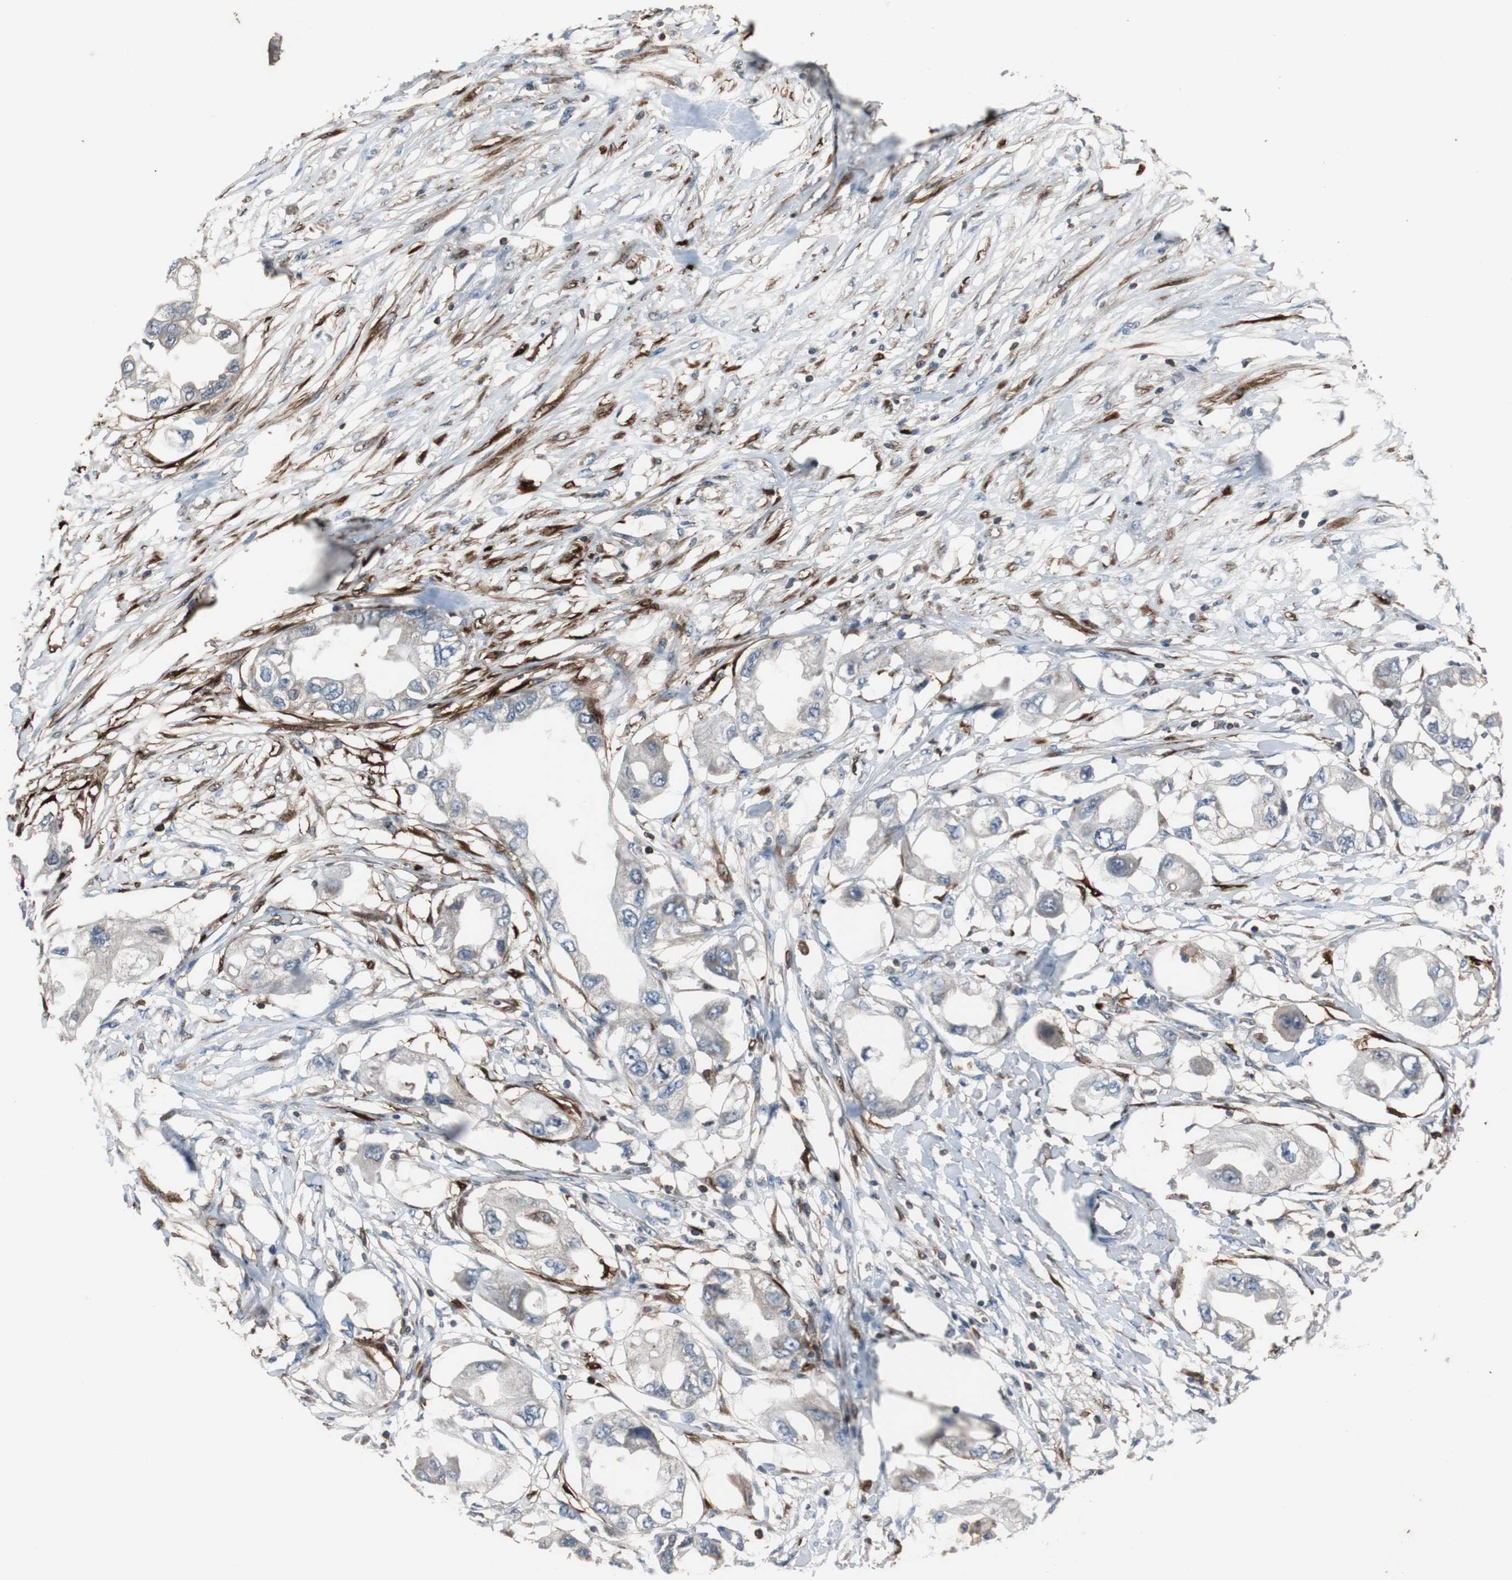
{"staining": {"intensity": "weak", "quantity": "<25%", "location": "cytoplasmic/membranous"}, "tissue": "endometrial cancer", "cell_type": "Tumor cells", "image_type": "cancer", "snomed": [{"axis": "morphology", "description": "Adenocarcinoma, NOS"}, {"axis": "topography", "description": "Endometrium"}], "caption": "Immunohistochemical staining of human endometrial cancer (adenocarcinoma) displays no significant staining in tumor cells.", "gene": "CALB2", "patient": {"sex": "female", "age": 67}}